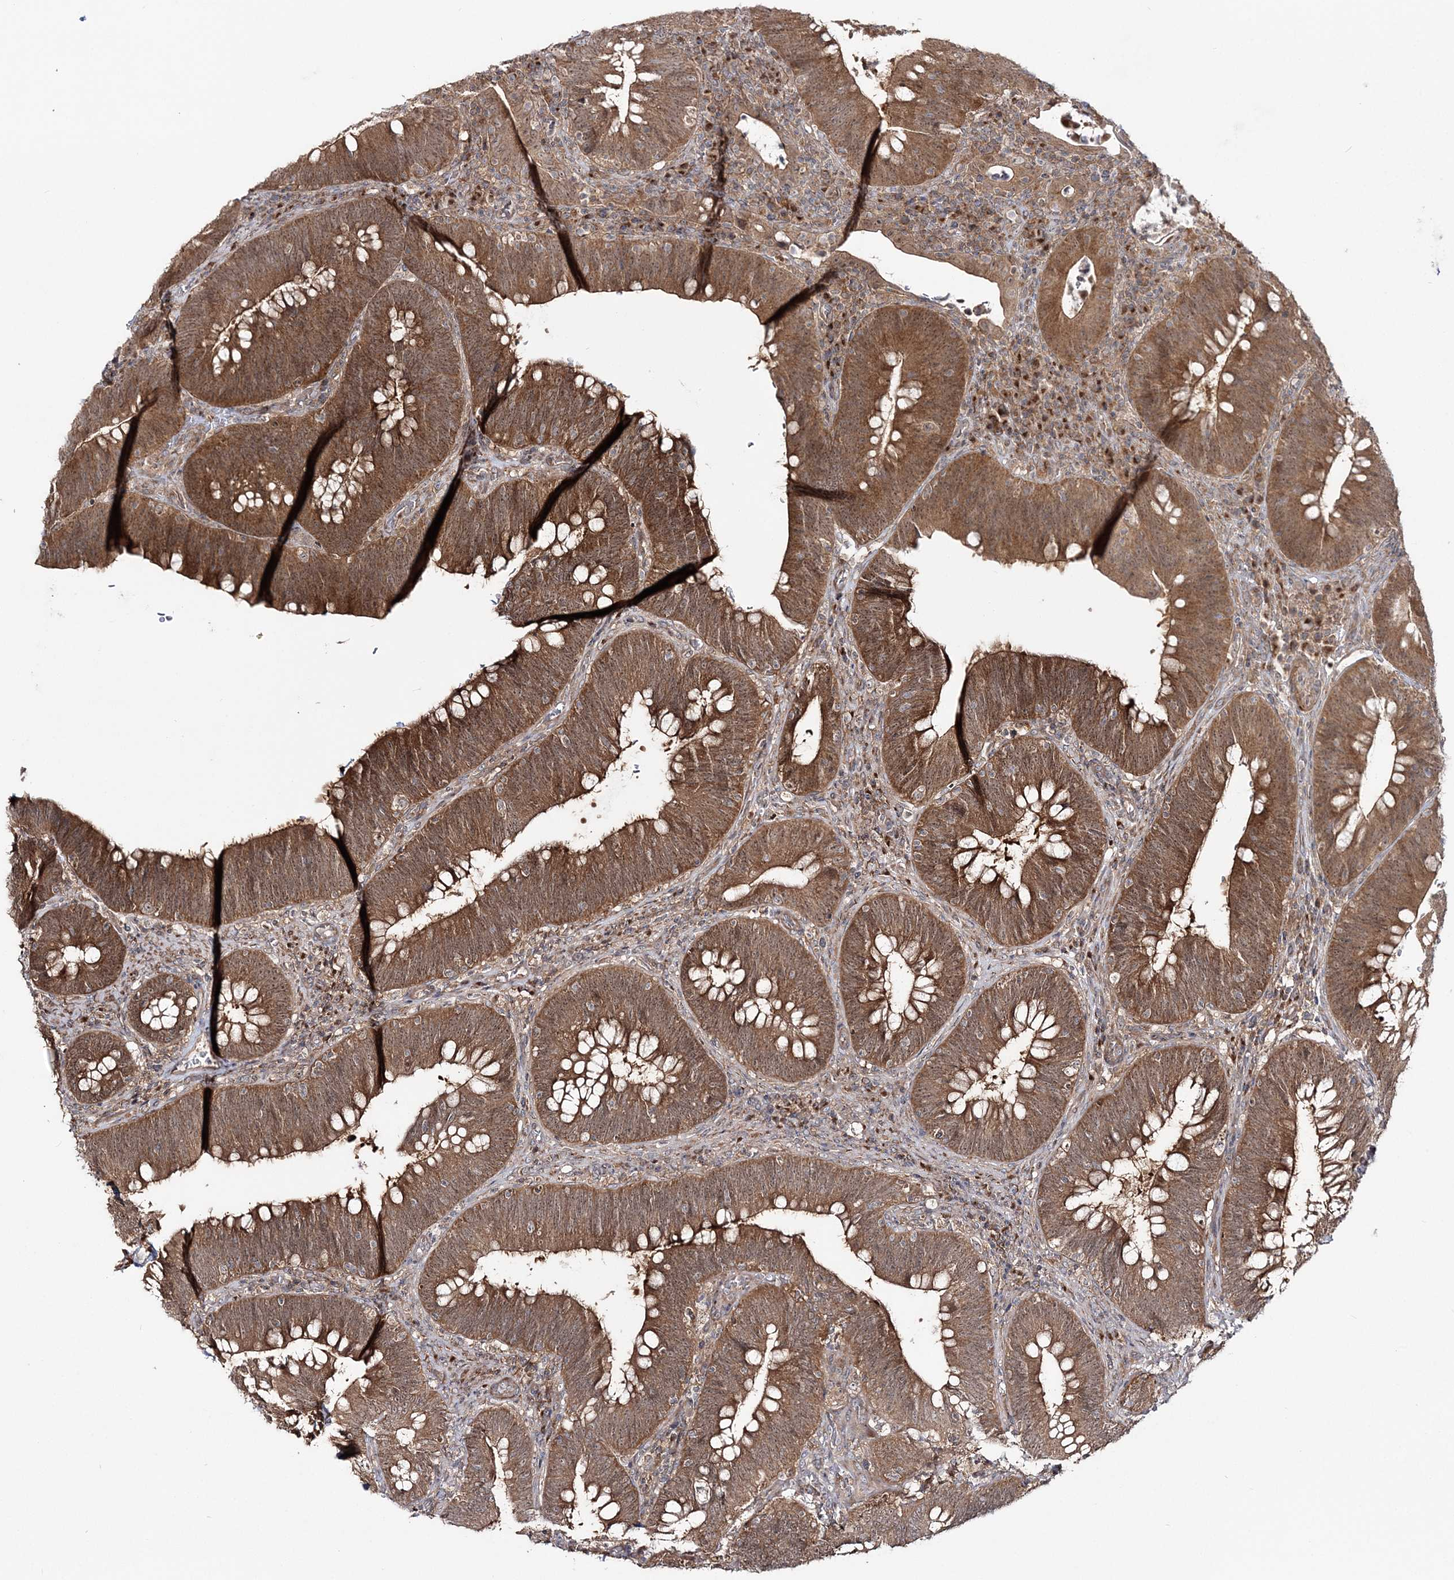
{"staining": {"intensity": "moderate", "quantity": ">75%", "location": "cytoplasmic/membranous"}, "tissue": "colorectal cancer", "cell_type": "Tumor cells", "image_type": "cancer", "snomed": [{"axis": "morphology", "description": "Normal tissue, NOS"}, {"axis": "topography", "description": "Colon"}], "caption": "Protein expression analysis of colorectal cancer displays moderate cytoplasmic/membranous positivity in approximately >75% of tumor cells.", "gene": "MOCS2", "patient": {"sex": "female", "age": 82}}